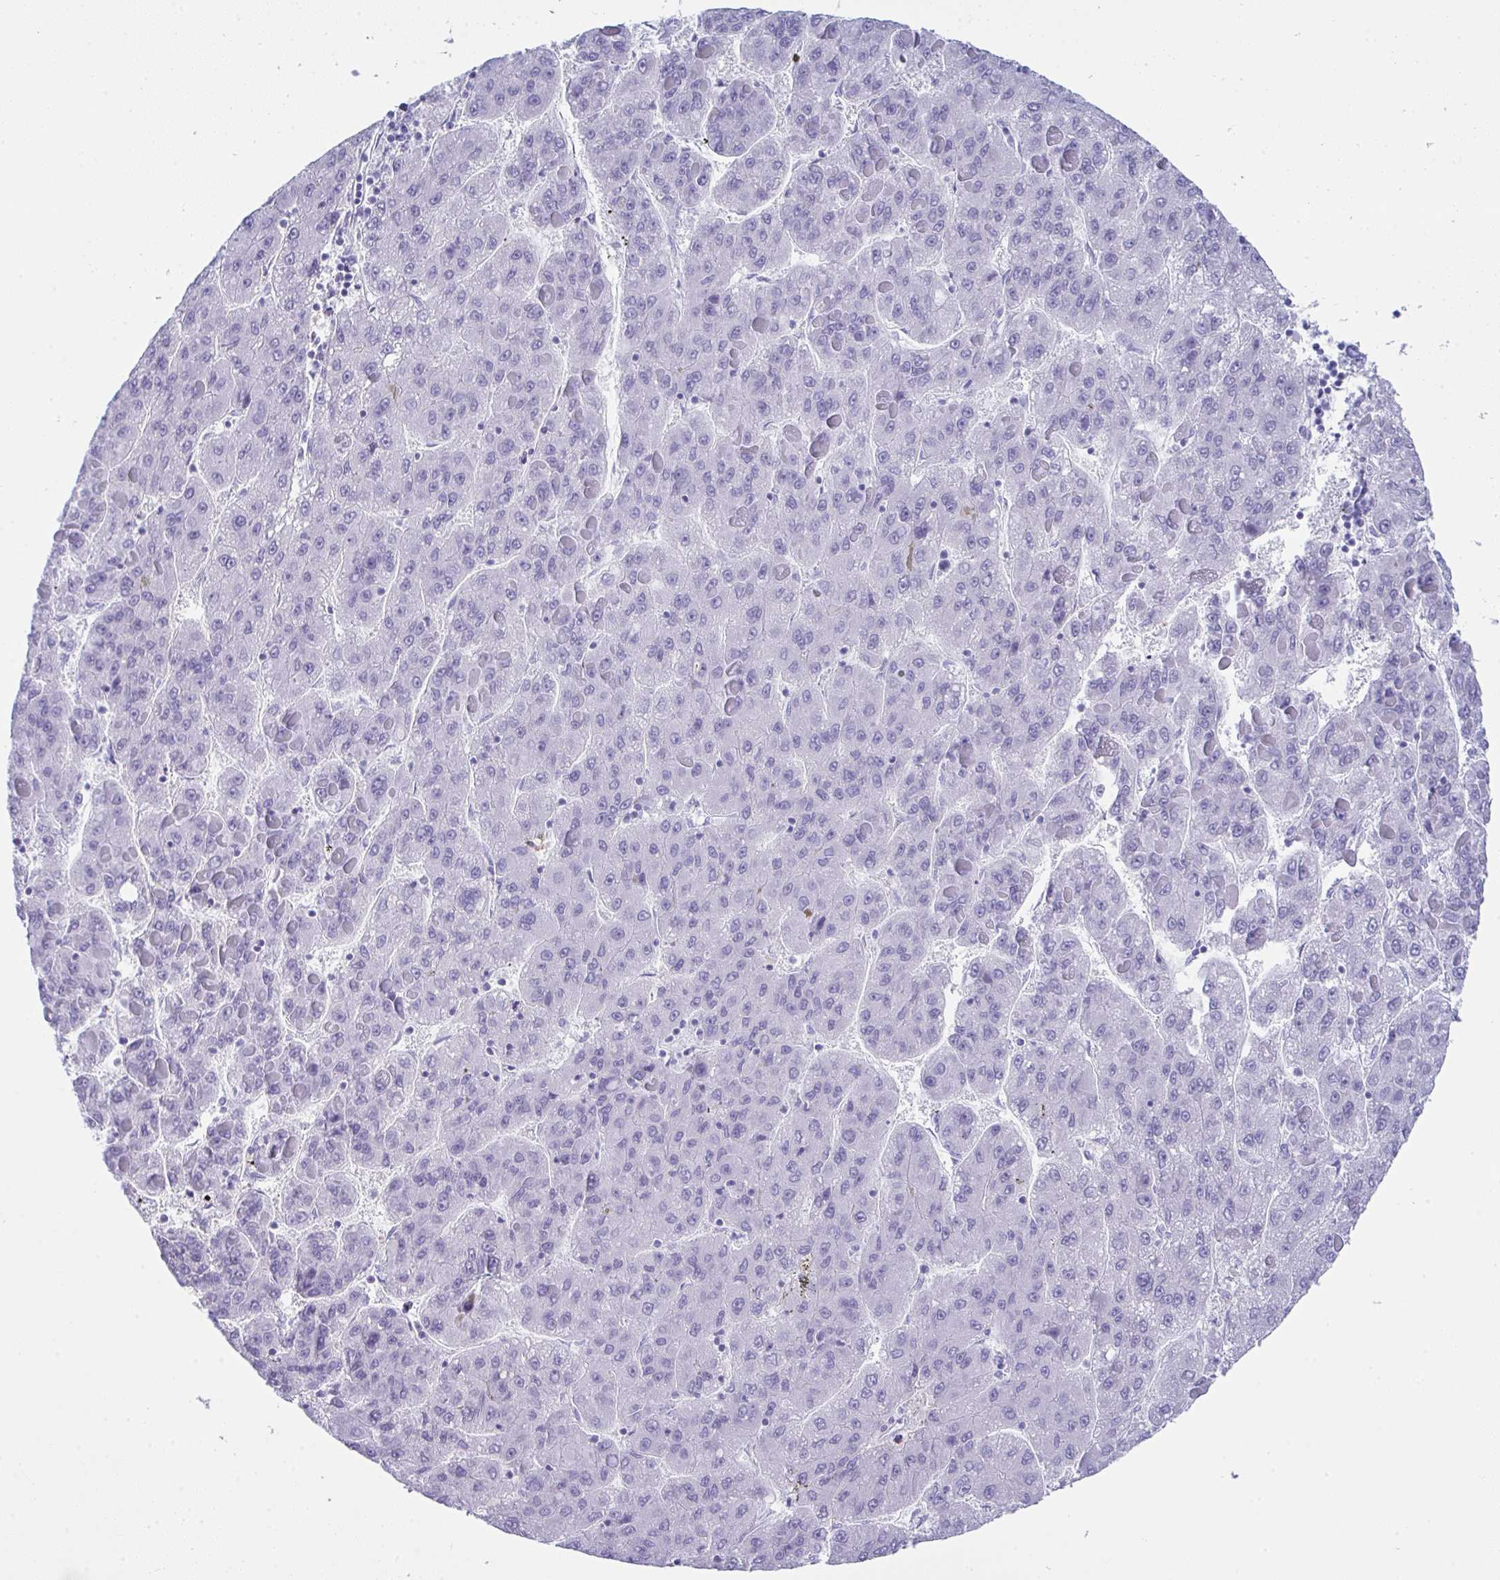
{"staining": {"intensity": "negative", "quantity": "none", "location": "none"}, "tissue": "liver cancer", "cell_type": "Tumor cells", "image_type": "cancer", "snomed": [{"axis": "morphology", "description": "Carcinoma, Hepatocellular, NOS"}, {"axis": "topography", "description": "Liver"}], "caption": "Immunohistochemical staining of liver hepatocellular carcinoma shows no significant expression in tumor cells.", "gene": "JCHAIN", "patient": {"sex": "female", "age": 82}}